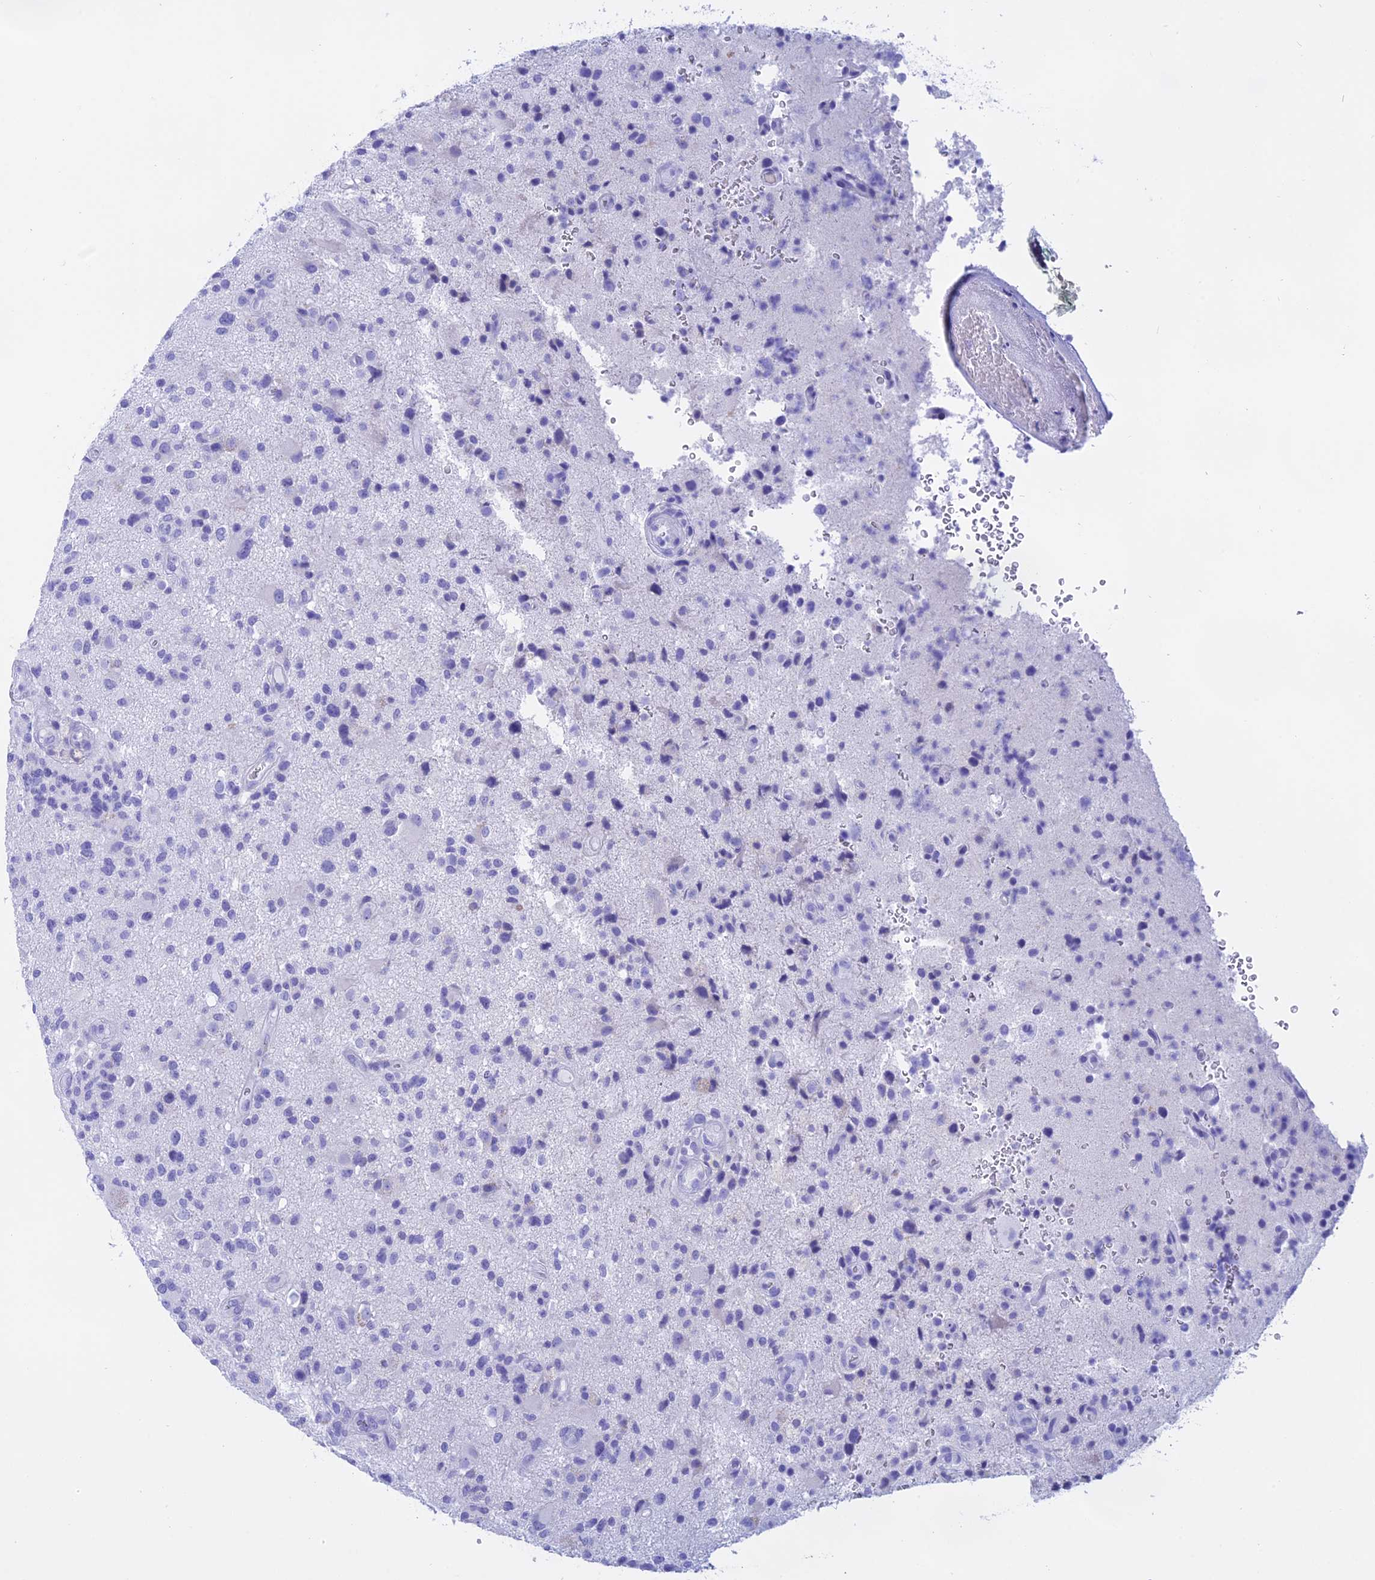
{"staining": {"intensity": "negative", "quantity": "none", "location": "none"}, "tissue": "glioma", "cell_type": "Tumor cells", "image_type": "cancer", "snomed": [{"axis": "morphology", "description": "Glioma, malignant, High grade"}, {"axis": "topography", "description": "Brain"}], "caption": "Immunohistochemistry photomicrograph of neoplastic tissue: human glioma stained with DAB displays no significant protein staining in tumor cells. The staining was performed using DAB to visualize the protein expression in brown, while the nuclei were stained in blue with hematoxylin (Magnification: 20x).", "gene": "ISCA1", "patient": {"sex": "male", "age": 47}}